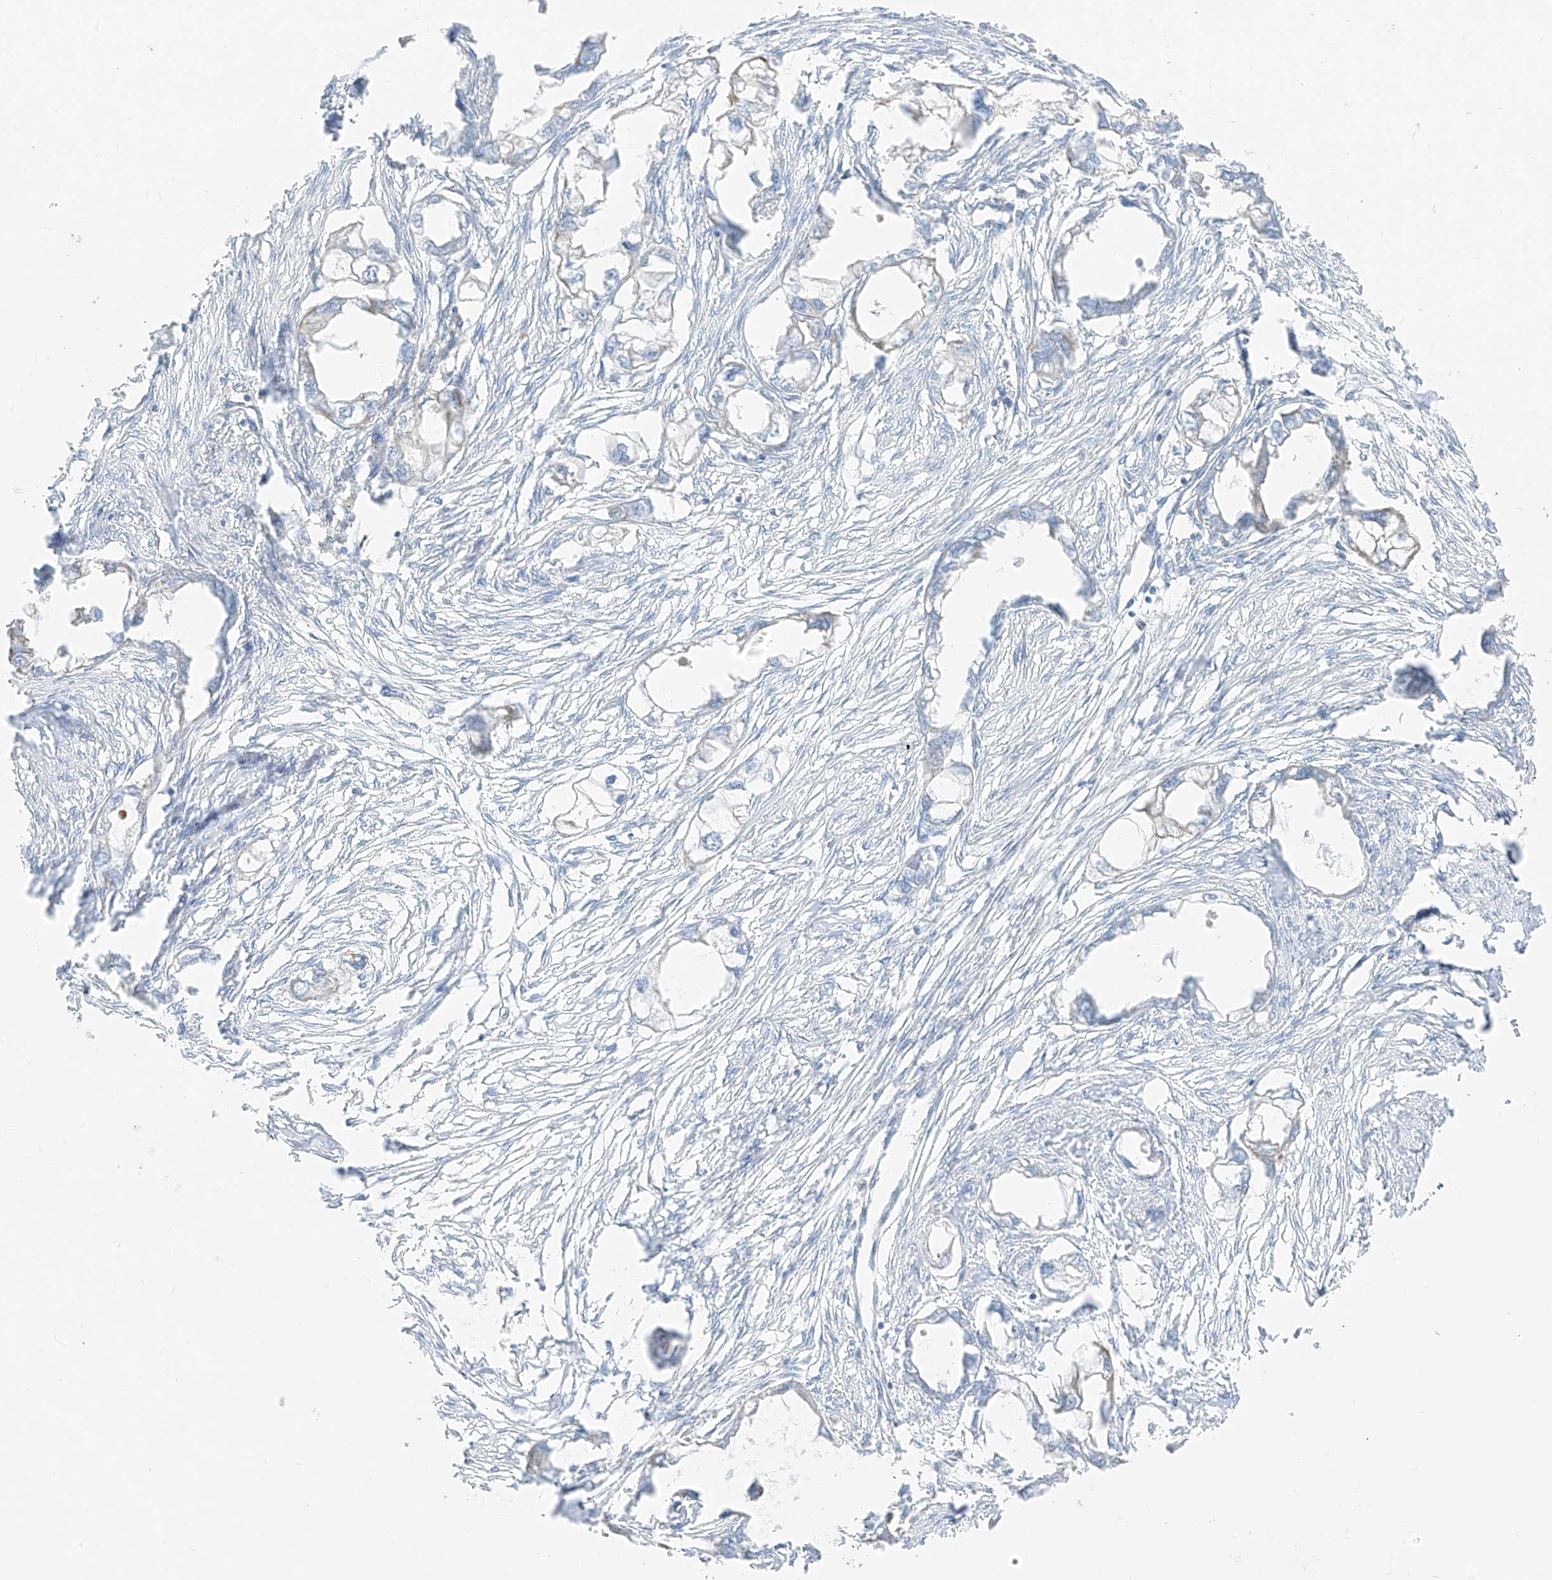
{"staining": {"intensity": "negative", "quantity": "none", "location": "none"}, "tissue": "endometrial cancer", "cell_type": "Tumor cells", "image_type": "cancer", "snomed": [{"axis": "morphology", "description": "Adenocarcinoma, NOS"}, {"axis": "morphology", "description": "Adenocarcinoma, metastatic, NOS"}, {"axis": "topography", "description": "Adipose tissue"}, {"axis": "topography", "description": "Endometrium"}], "caption": "Protein analysis of metastatic adenocarcinoma (endometrial) shows no significant staining in tumor cells. Brightfield microscopy of immunohistochemistry (IHC) stained with DAB (3,3'-diaminobenzidine) (brown) and hematoxylin (blue), captured at high magnification.", "gene": "ETHE1", "patient": {"sex": "female", "age": 67}}